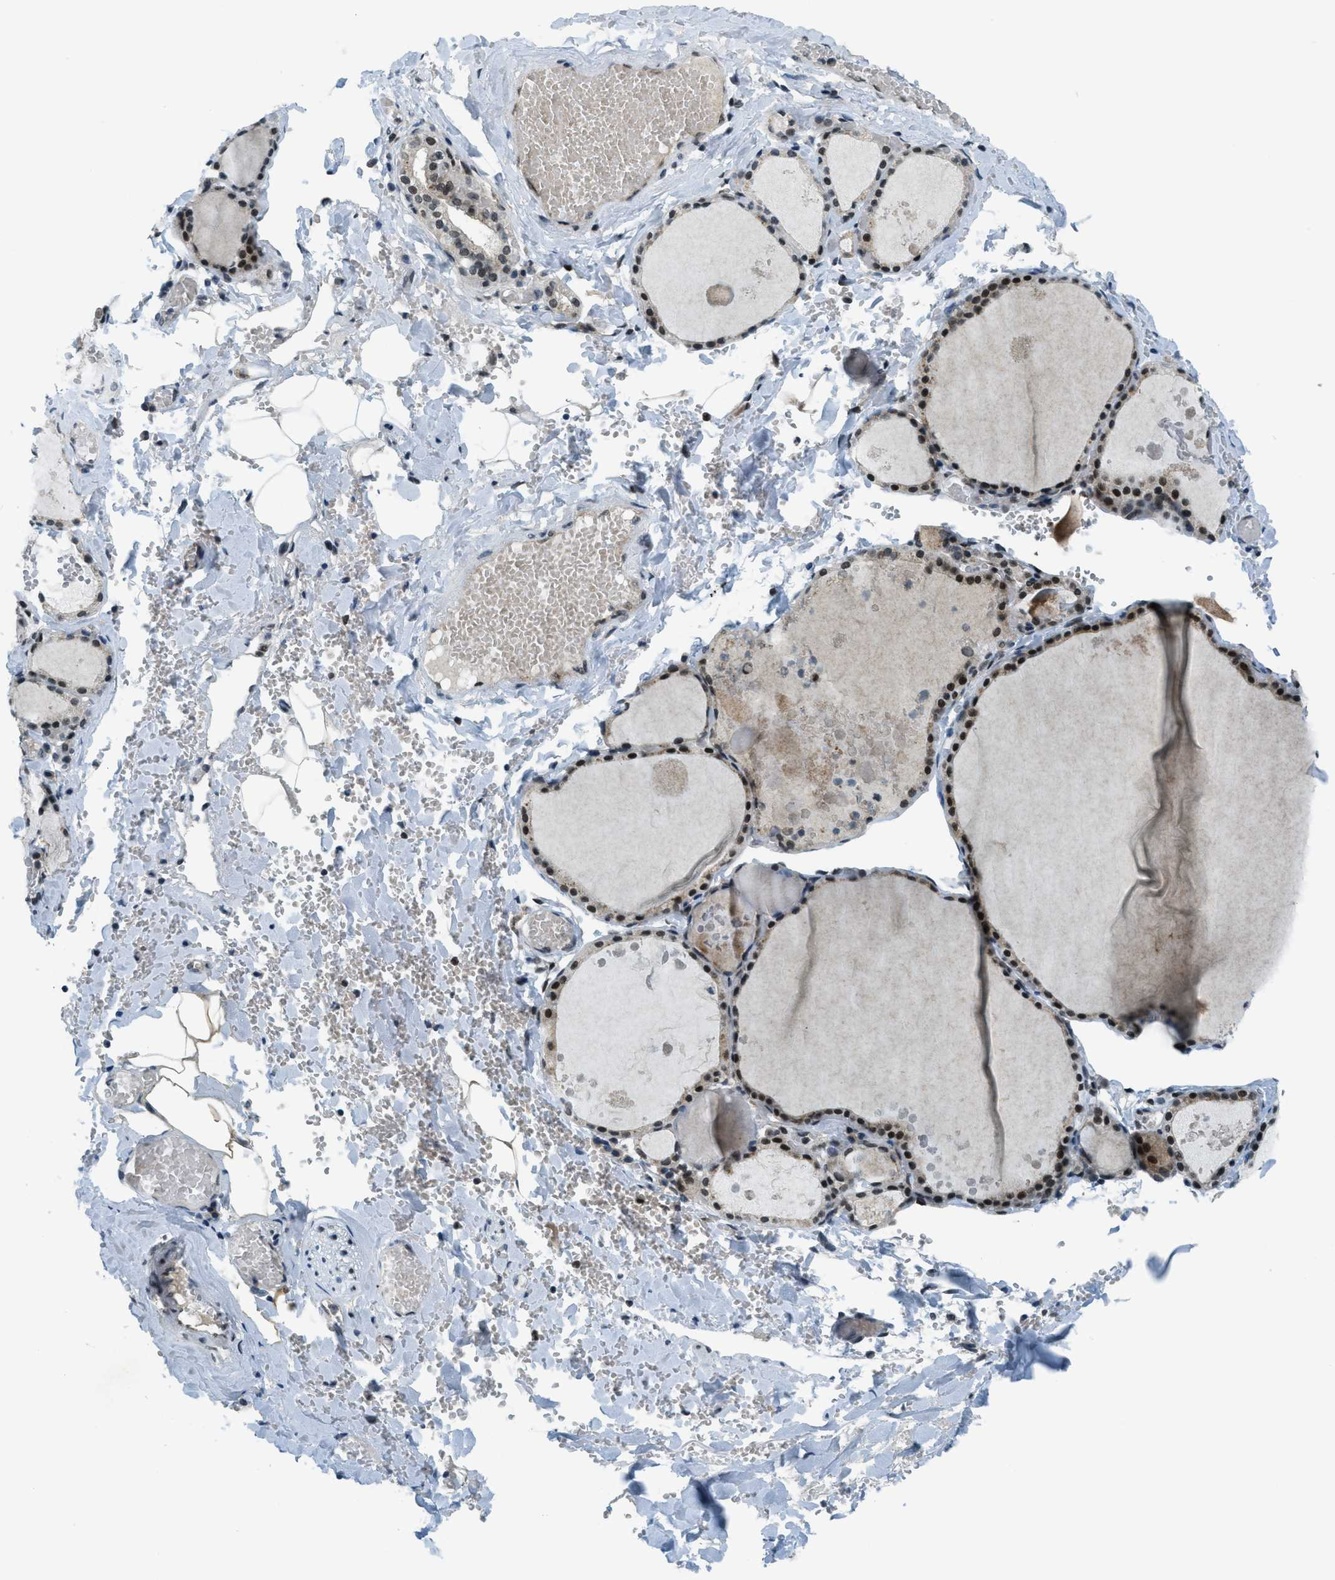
{"staining": {"intensity": "moderate", "quantity": ">75%", "location": "nuclear"}, "tissue": "thyroid gland", "cell_type": "Glandular cells", "image_type": "normal", "snomed": [{"axis": "morphology", "description": "Normal tissue, NOS"}, {"axis": "topography", "description": "Thyroid gland"}], "caption": "About >75% of glandular cells in unremarkable thyroid gland reveal moderate nuclear protein positivity as visualized by brown immunohistochemical staining.", "gene": "KLF6", "patient": {"sex": "male", "age": 56}}